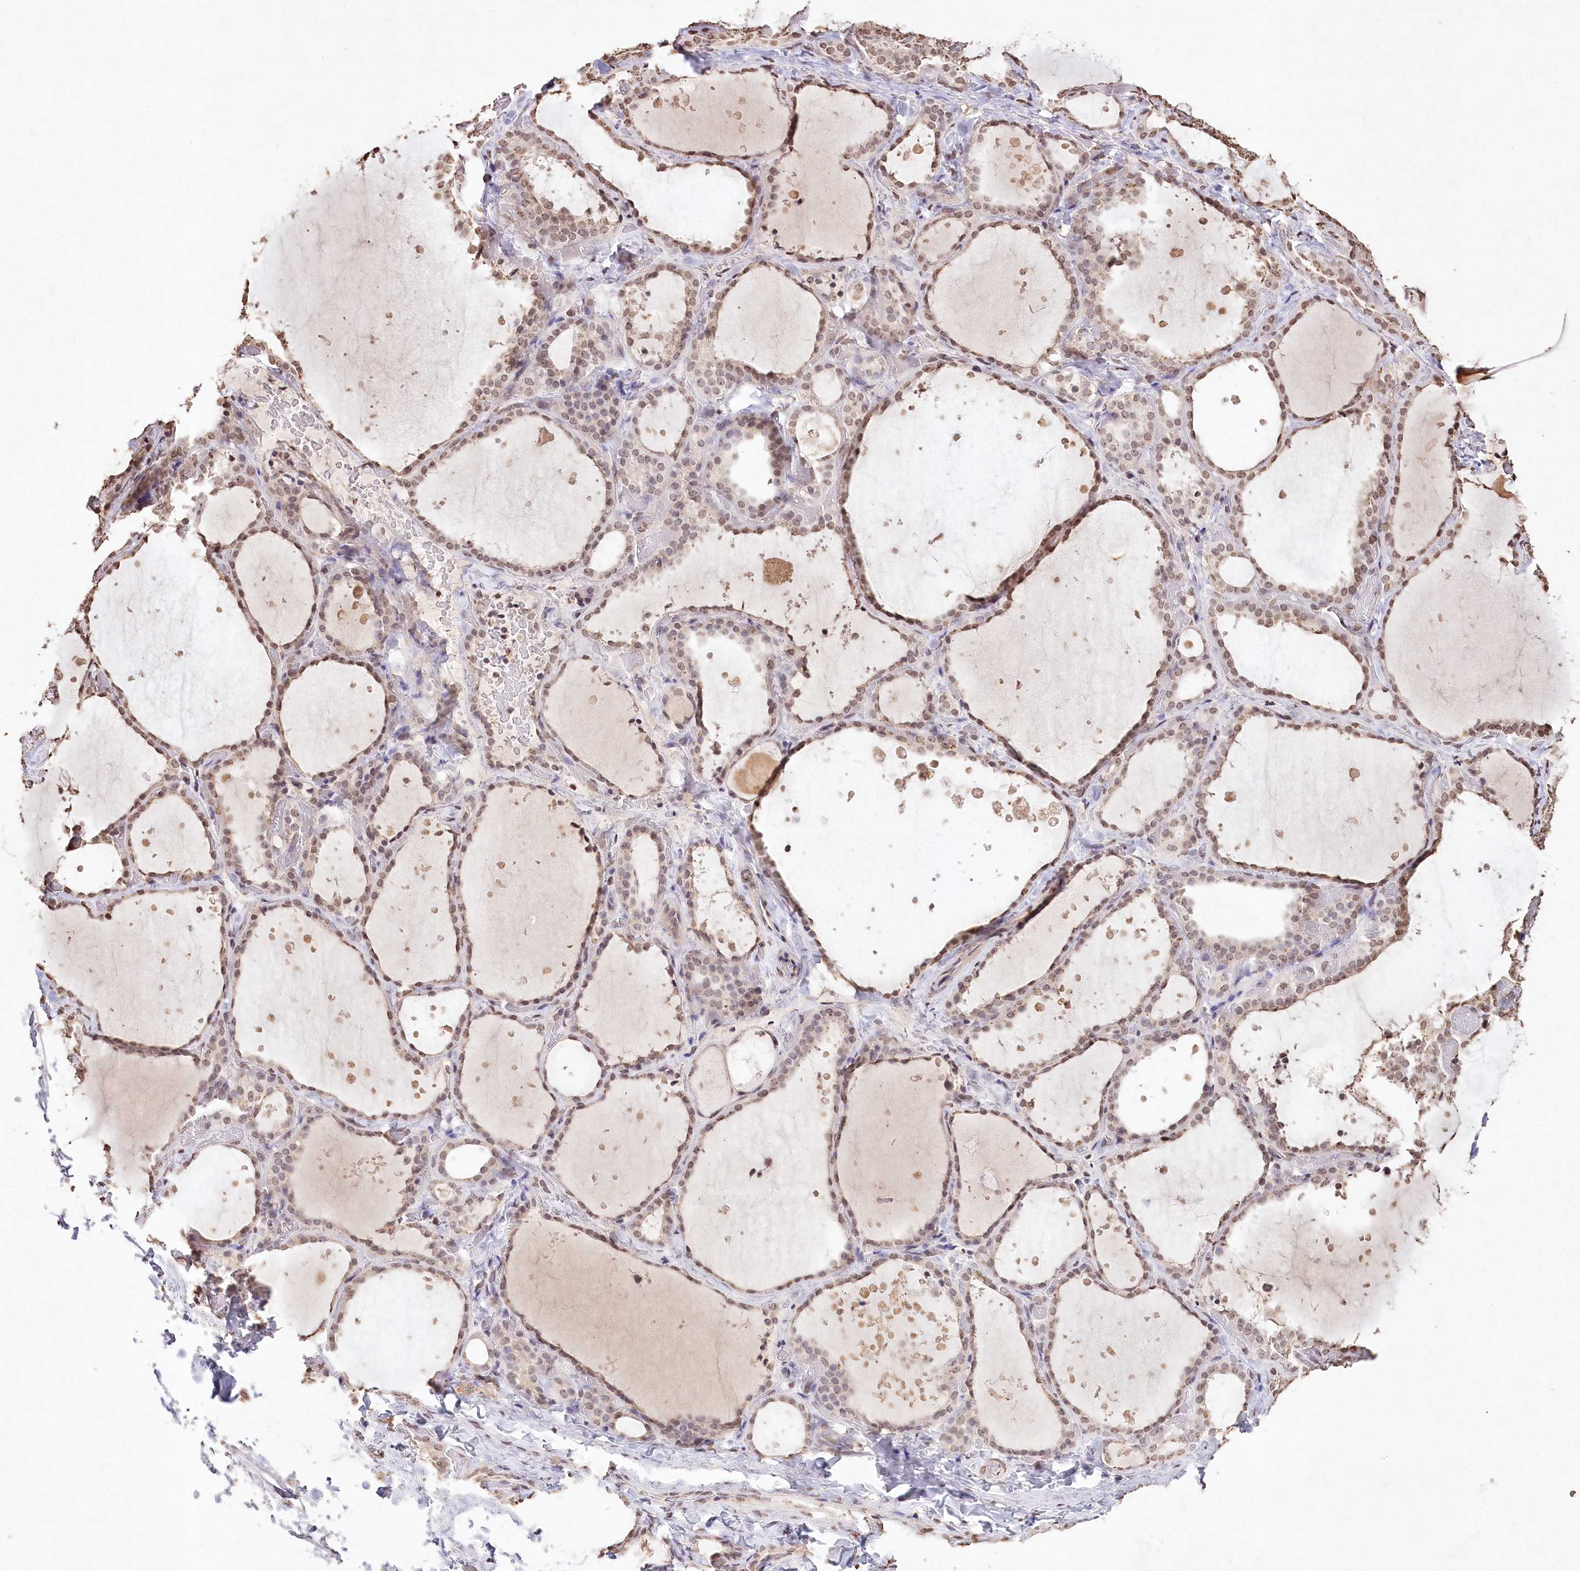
{"staining": {"intensity": "weak", "quantity": ">75%", "location": "nuclear"}, "tissue": "thyroid gland", "cell_type": "Glandular cells", "image_type": "normal", "snomed": [{"axis": "morphology", "description": "Normal tissue, NOS"}, {"axis": "topography", "description": "Thyroid gland"}], "caption": "Thyroid gland stained with IHC displays weak nuclear expression in approximately >75% of glandular cells. (DAB (3,3'-diaminobenzidine) = brown stain, brightfield microscopy at high magnification).", "gene": "DMXL1", "patient": {"sex": "female", "age": 44}}